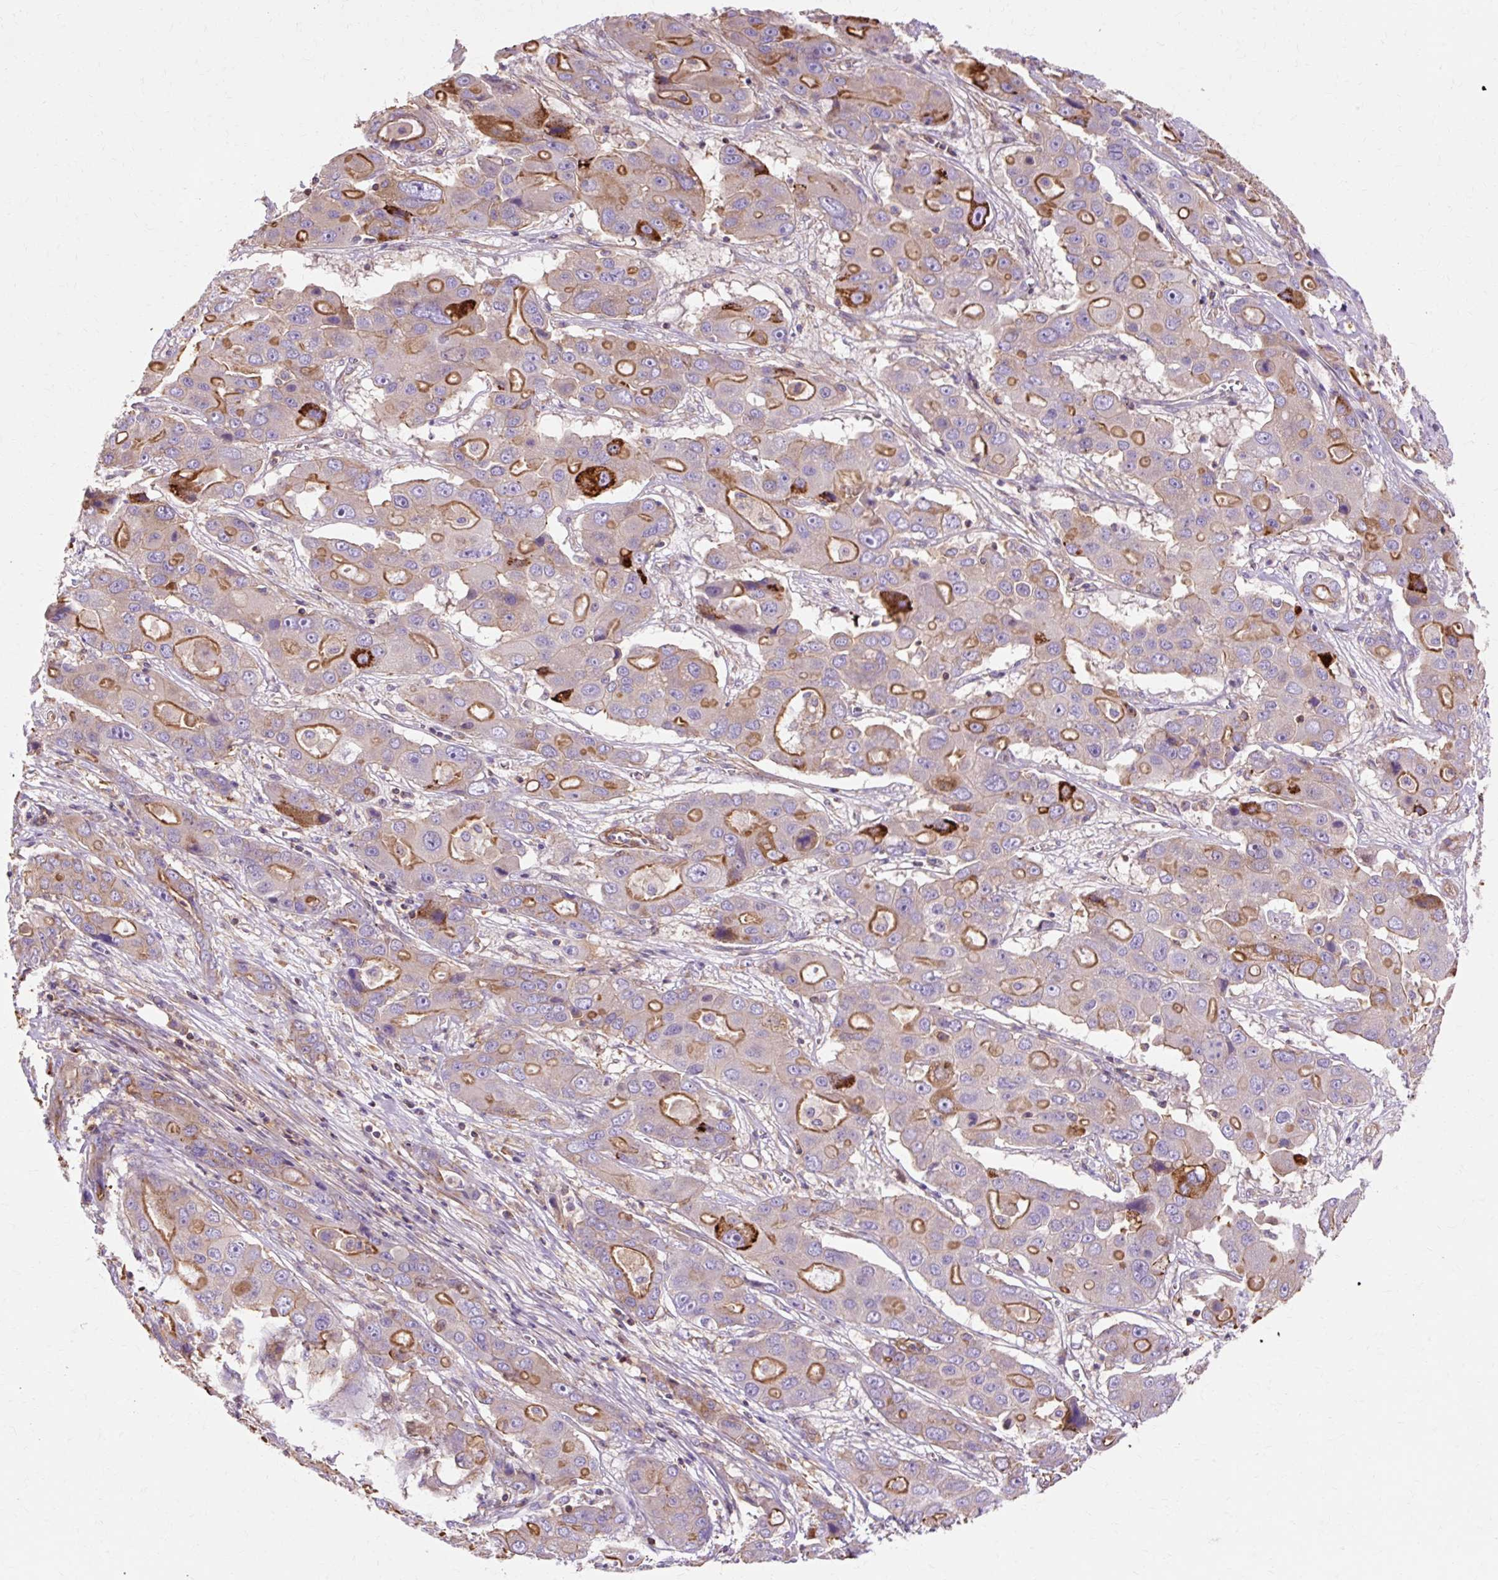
{"staining": {"intensity": "strong", "quantity": "25%-75%", "location": "cytoplasmic/membranous"}, "tissue": "liver cancer", "cell_type": "Tumor cells", "image_type": "cancer", "snomed": [{"axis": "morphology", "description": "Cholangiocarcinoma"}, {"axis": "topography", "description": "Liver"}], "caption": "IHC of liver cancer (cholangiocarcinoma) exhibits high levels of strong cytoplasmic/membranous positivity in approximately 25%-75% of tumor cells.", "gene": "TBC1D2B", "patient": {"sex": "male", "age": 67}}